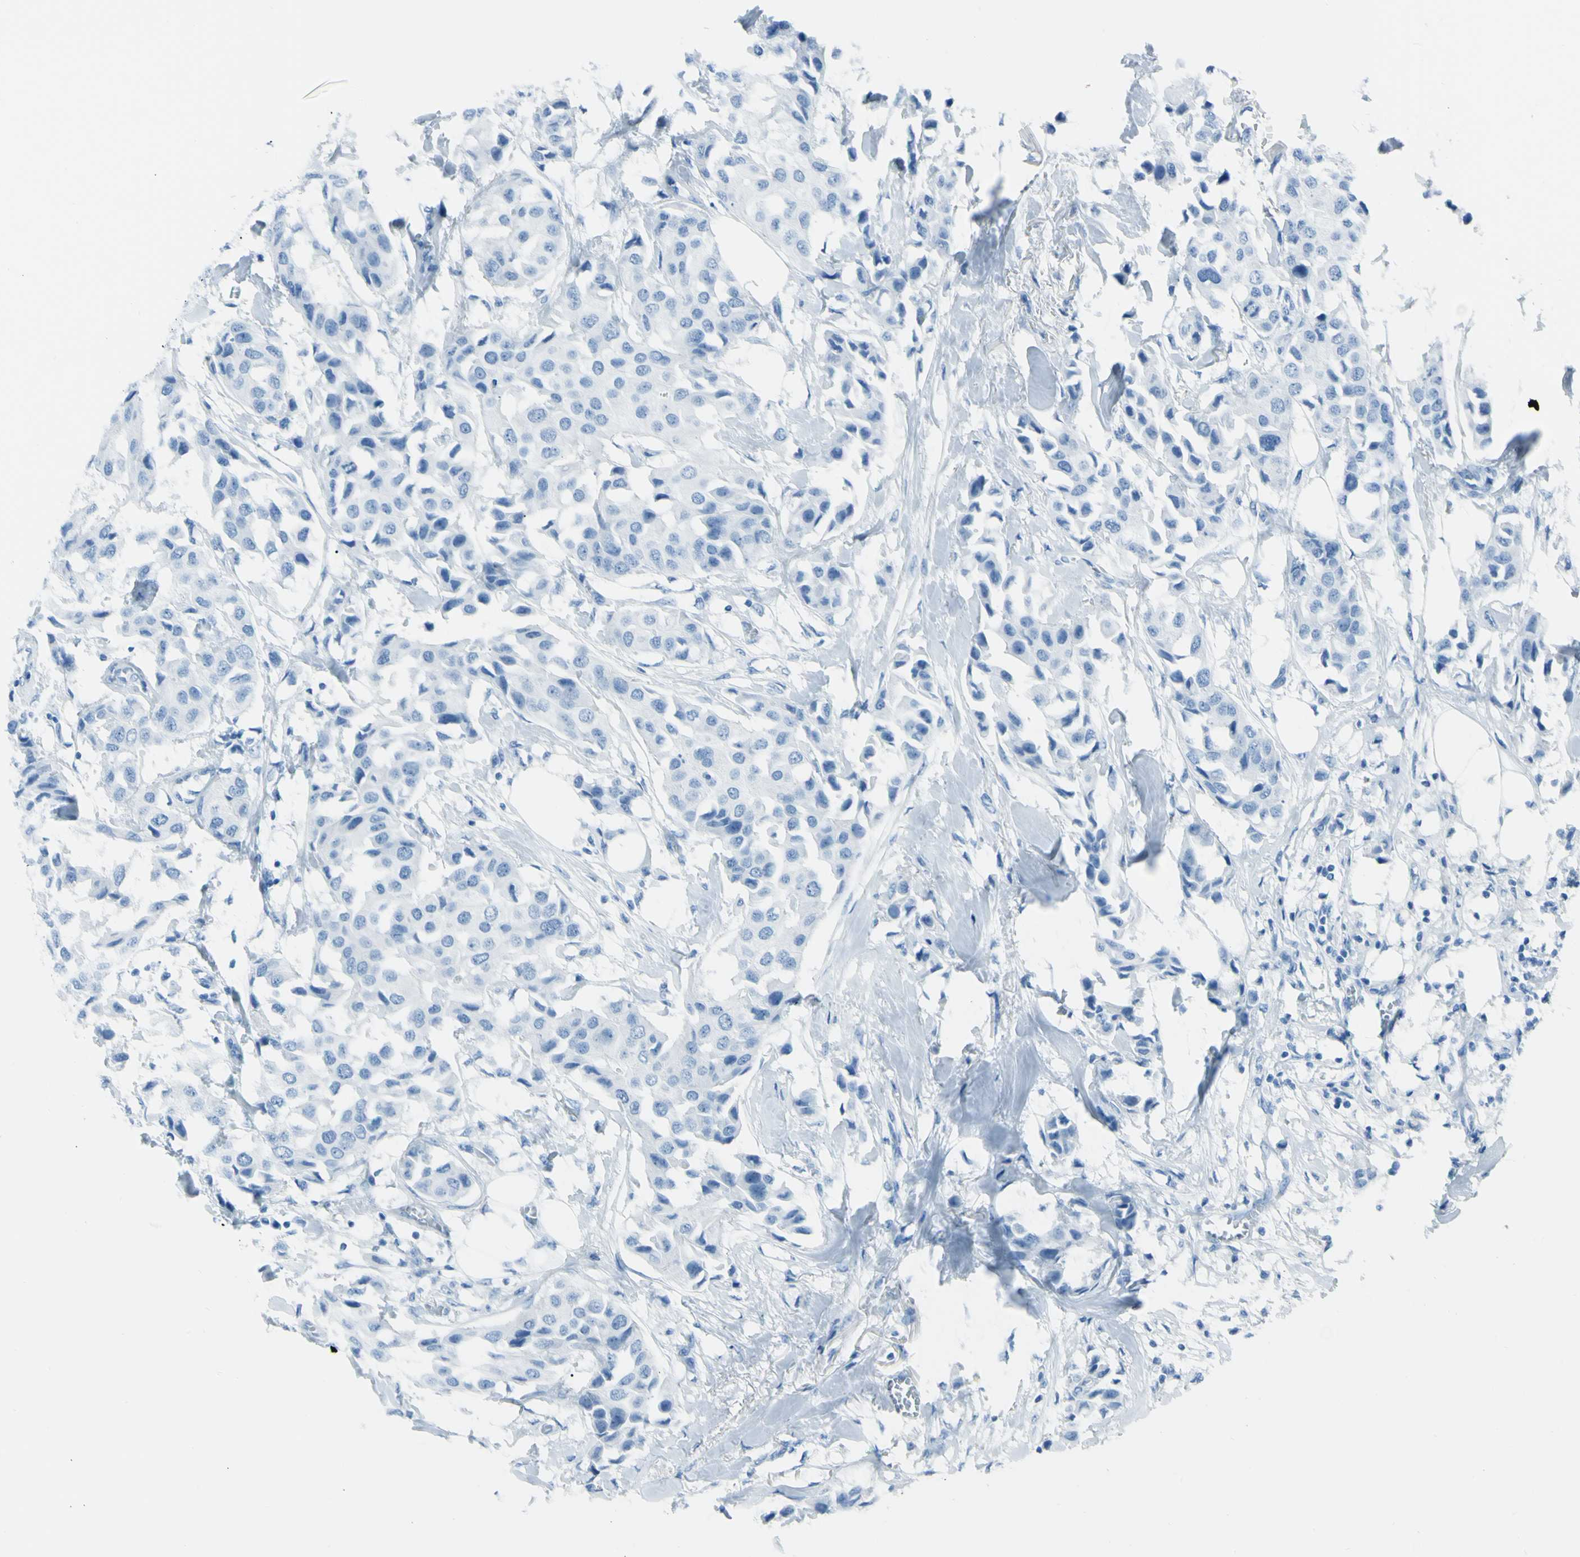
{"staining": {"intensity": "negative", "quantity": "none", "location": "none"}, "tissue": "breast cancer", "cell_type": "Tumor cells", "image_type": "cancer", "snomed": [{"axis": "morphology", "description": "Duct carcinoma"}, {"axis": "topography", "description": "Breast"}], "caption": "An image of human breast cancer is negative for staining in tumor cells.", "gene": "TFPI2", "patient": {"sex": "female", "age": 80}}